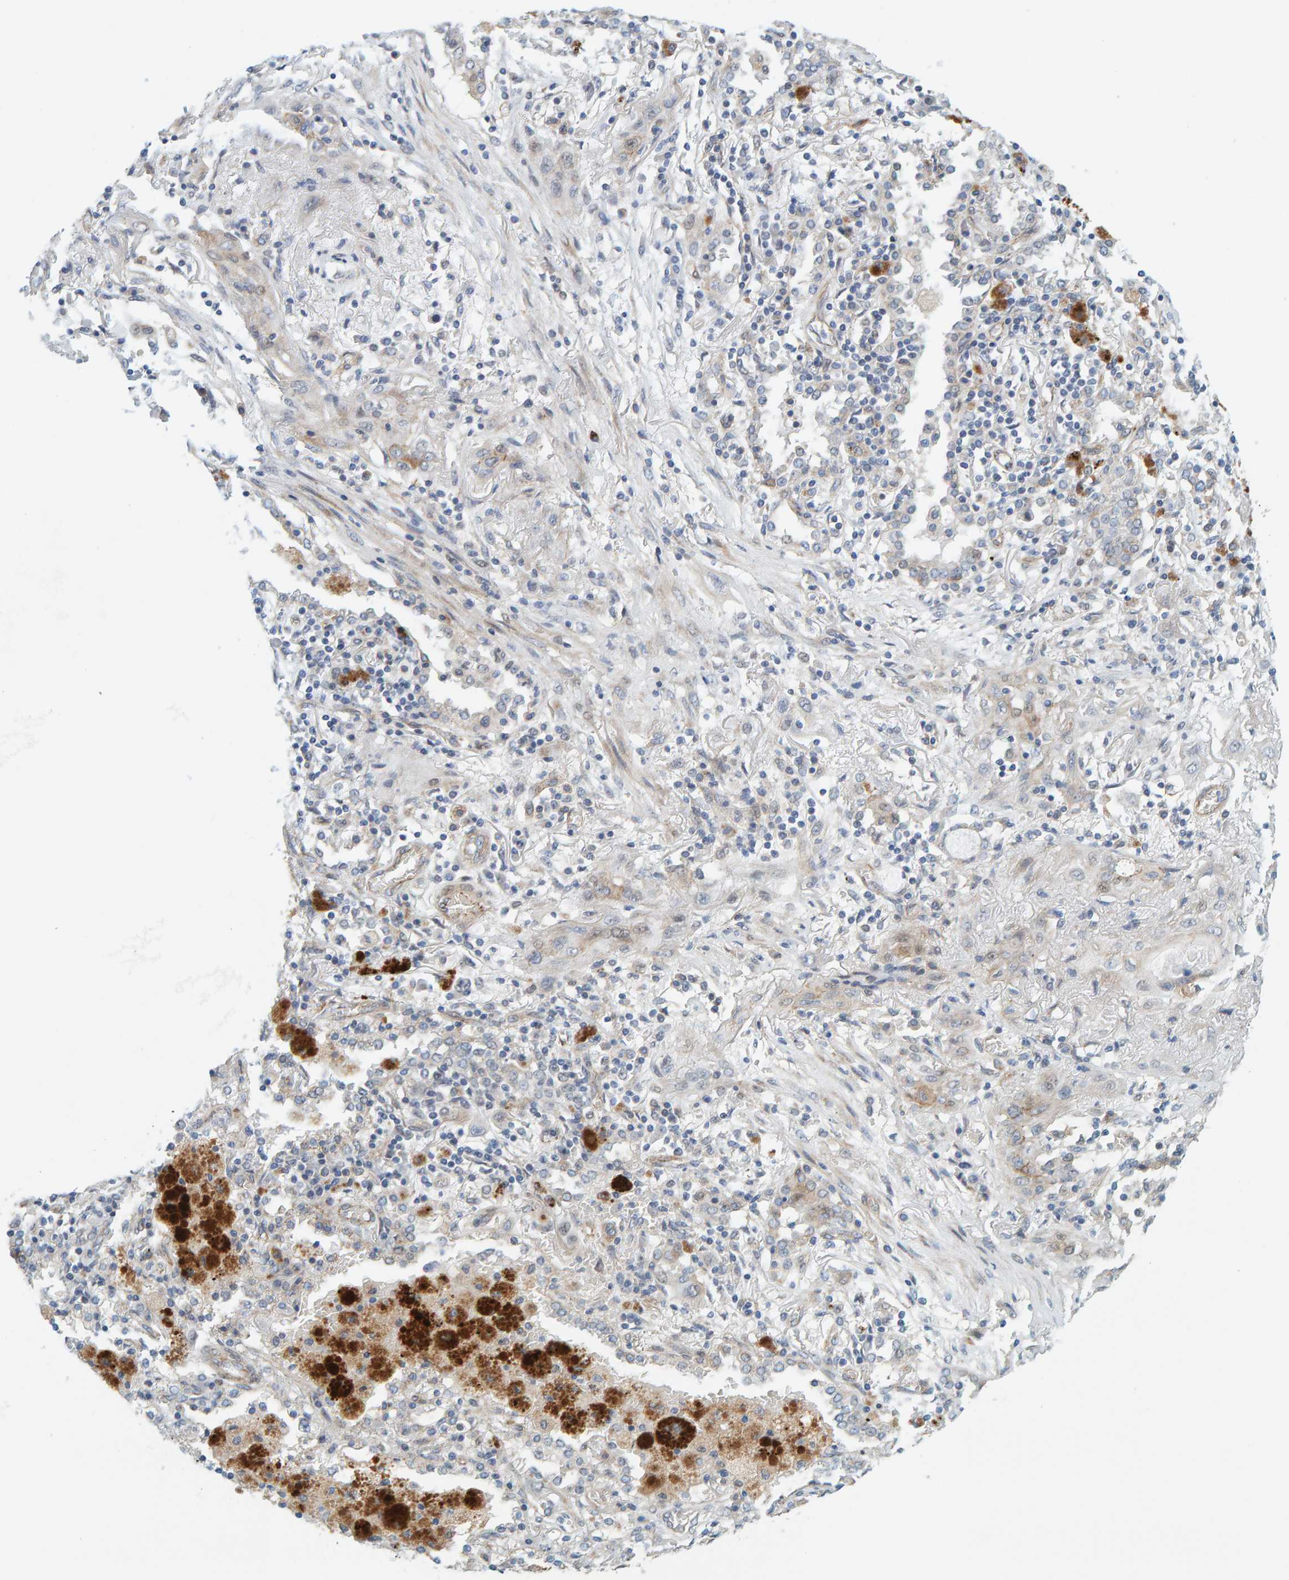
{"staining": {"intensity": "weak", "quantity": "<25%", "location": "cytoplasmic/membranous"}, "tissue": "lung cancer", "cell_type": "Tumor cells", "image_type": "cancer", "snomed": [{"axis": "morphology", "description": "Squamous cell carcinoma, NOS"}, {"axis": "topography", "description": "Lung"}], "caption": "Image shows no significant protein positivity in tumor cells of lung cancer (squamous cell carcinoma).", "gene": "KRBA2", "patient": {"sex": "female", "age": 47}}